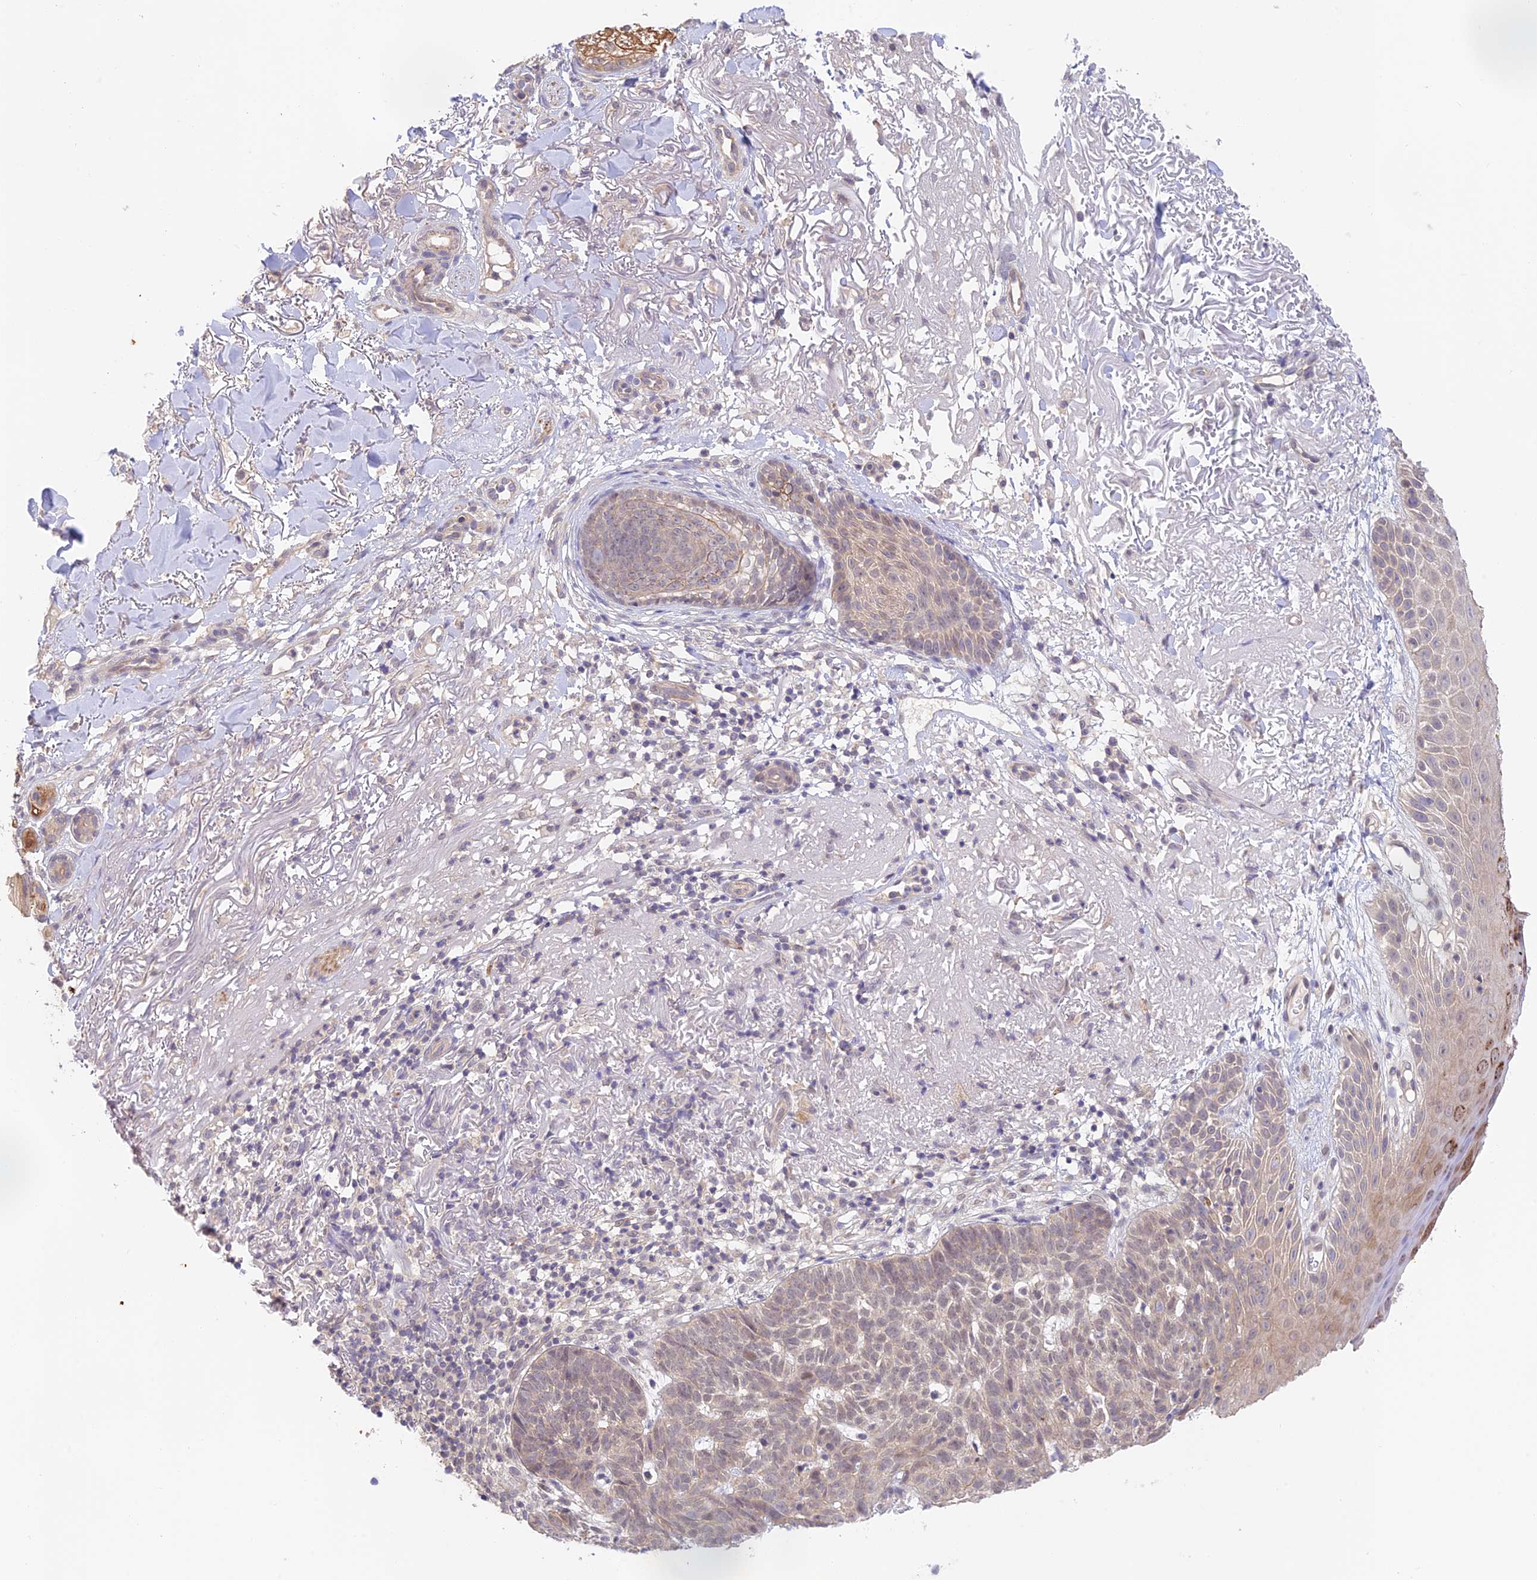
{"staining": {"intensity": "weak", "quantity": ">75%", "location": "cytoplasmic/membranous"}, "tissue": "skin cancer", "cell_type": "Tumor cells", "image_type": "cancer", "snomed": [{"axis": "morphology", "description": "Basal cell carcinoma"}, {"axis": "topography", "description": "Skin"}], "caption": "A histopathology image of skin basal cell carcinoma stained for a protein exhibits weak cytoplasmic/membranous brown staining in tumor cells.", "gene": "CAMSAP3", "patient": {"sex": "female", "age": 78}}